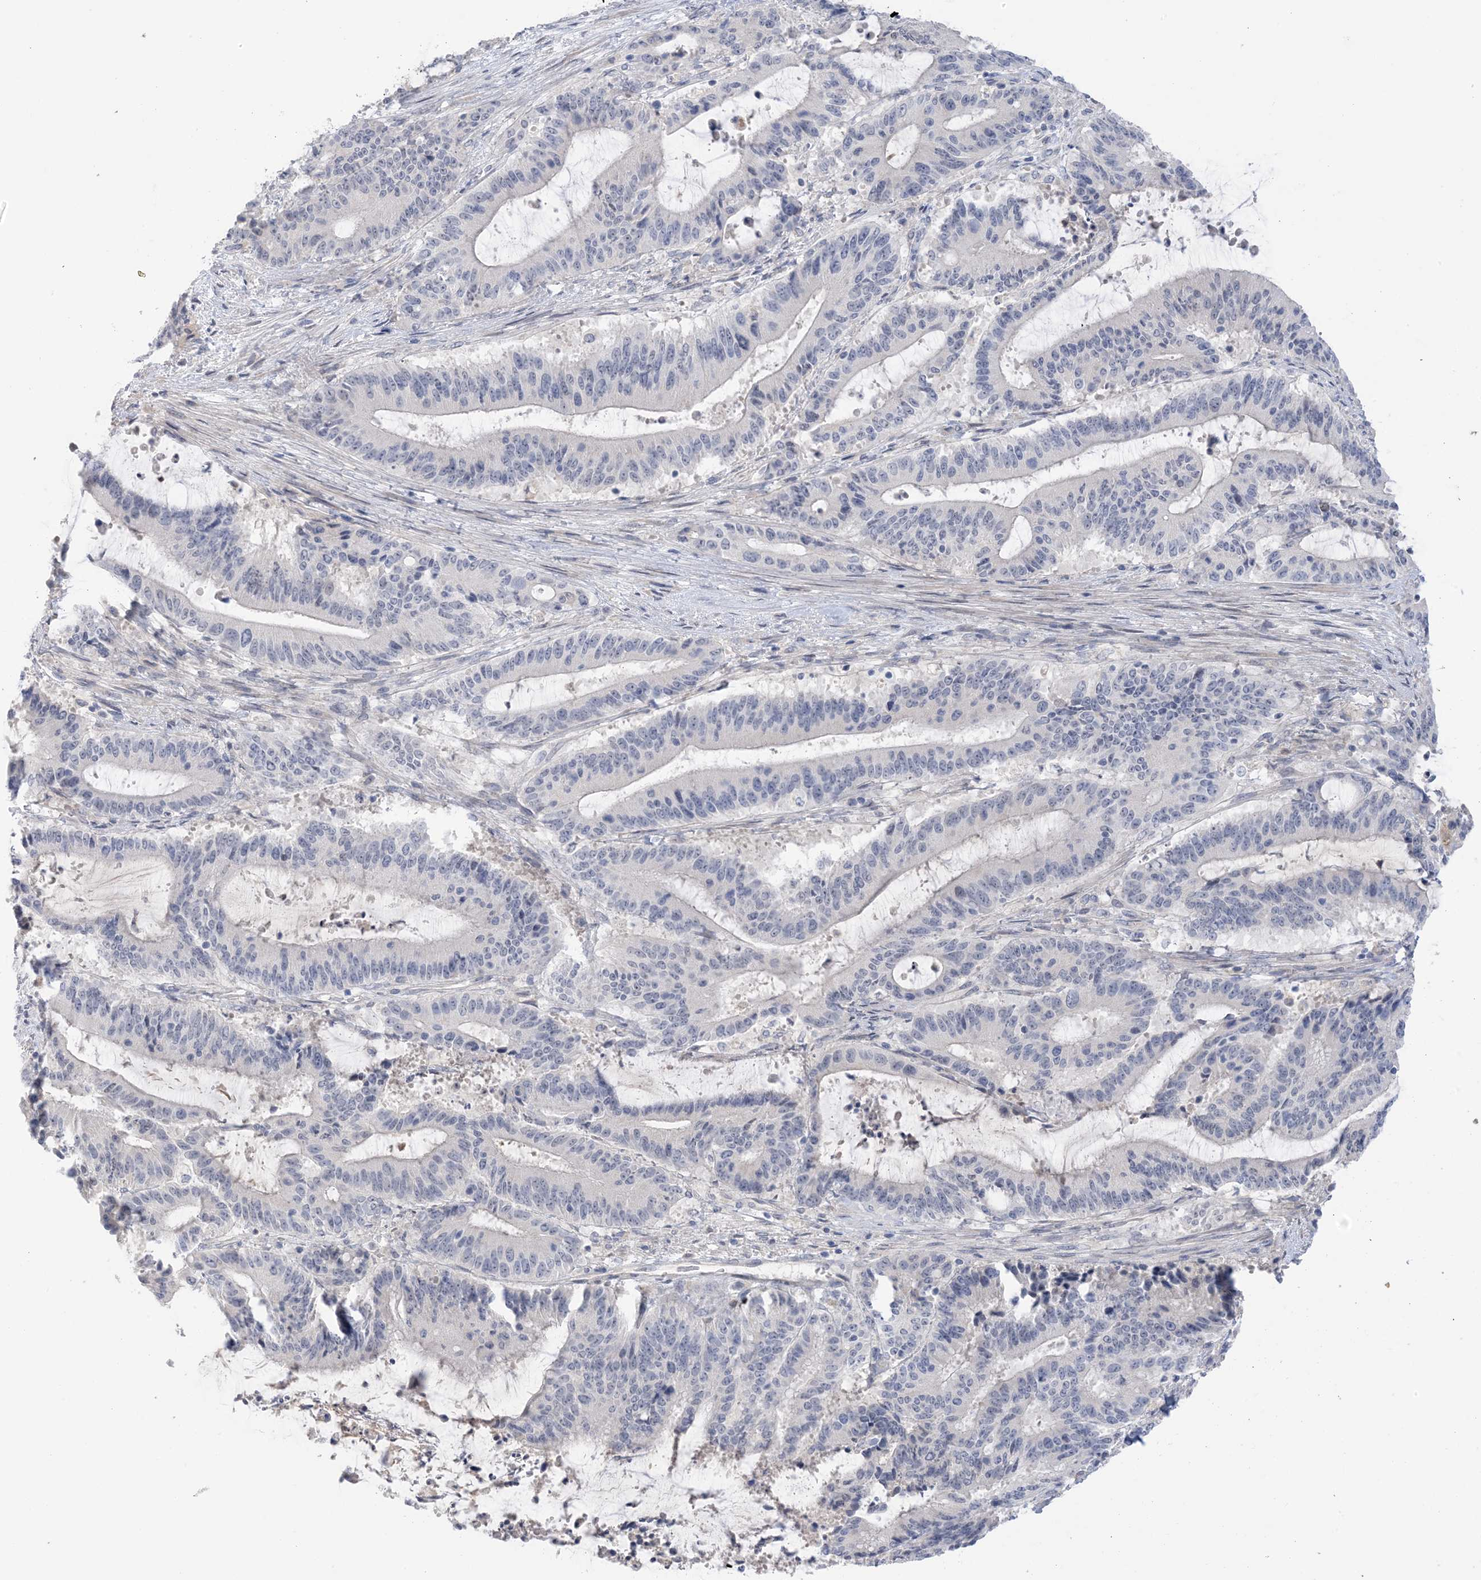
{"staining": {"intensity": "negative", "quantity": "none", "location": "none"}, "tissue": "liver cancer", "cell_type": "Tumor cells", "image_type": "cancer", "snomed": [{"axis": "morphology", "description": "Normal tissue, NOS"}, {"axis": "morphology", "description": "Cholangiocarcinoma"}, {"axis": "topography", "description": "Liver"}, {"axis": "topography", "description": "Peripheral nerve tissue"}], "caption": "The IHC image has no significant positivity in tumor cells of cholangiocarcinoma (liver) tissue.", "gene": "TTYH1", "patient": {"sex": "female", "age": 73}}